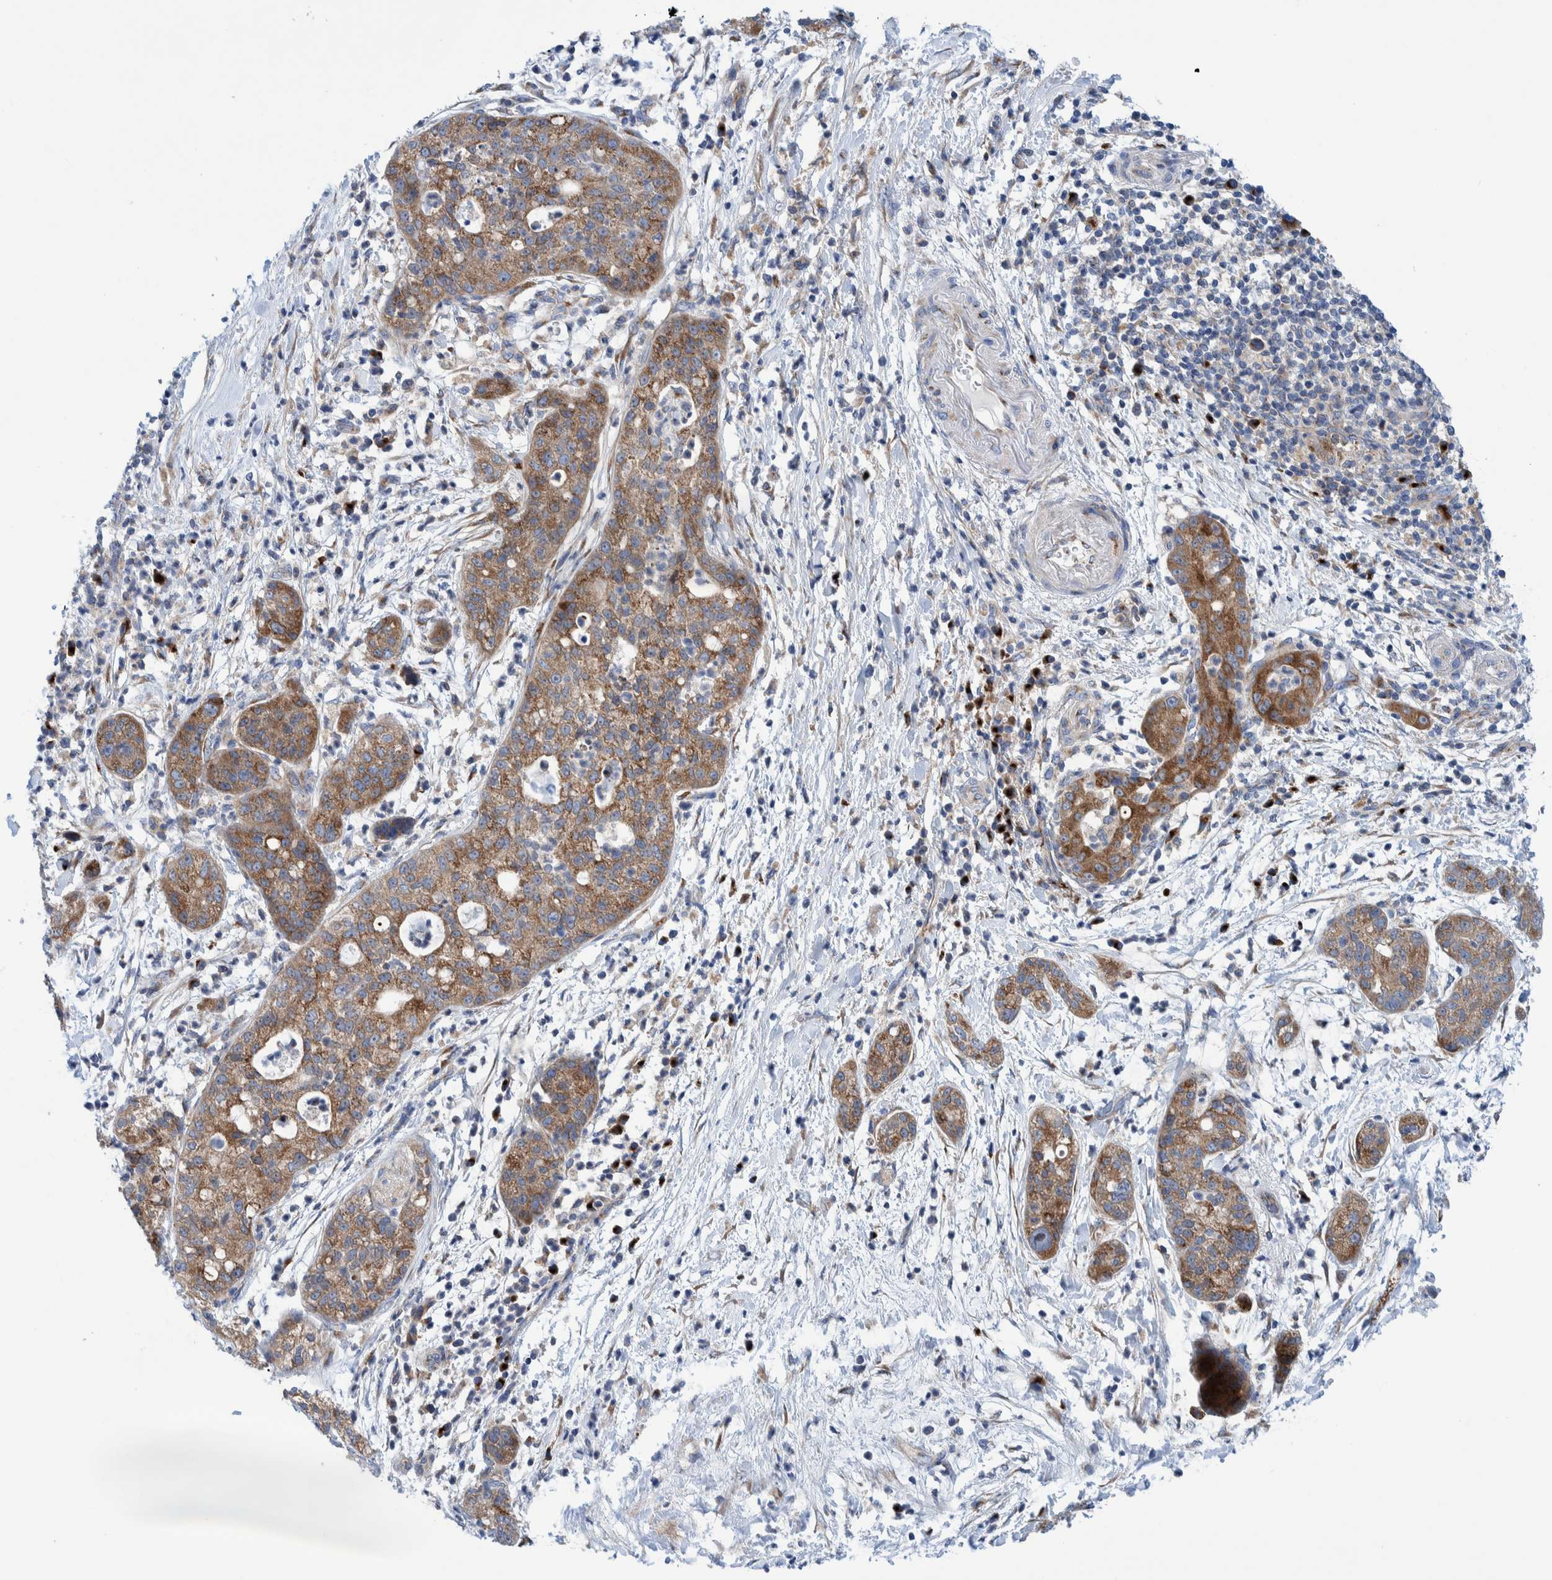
{"staining": {"intensity": "moderate", "quantity": ">75%", "location": "cytoplasmic/membranous"}, "tissue": "pancreatic cancer", "cell_type": "Tumor cells", "image_type": "cancer", "snomed": [{"axis": "morphology", "description": "Adenocarcinoma, NOS"}, {"axis": "topography", "description": "Pancreas"}], "caption": "Approximately >75% of tumor cells in human pancreatic cancer display moderate cytoplasmic/membranous protein staining as visualized by brown immunohistochemical staining.", "gene": "TRIM58", "patient": {"sex": "female", "age": 78}}